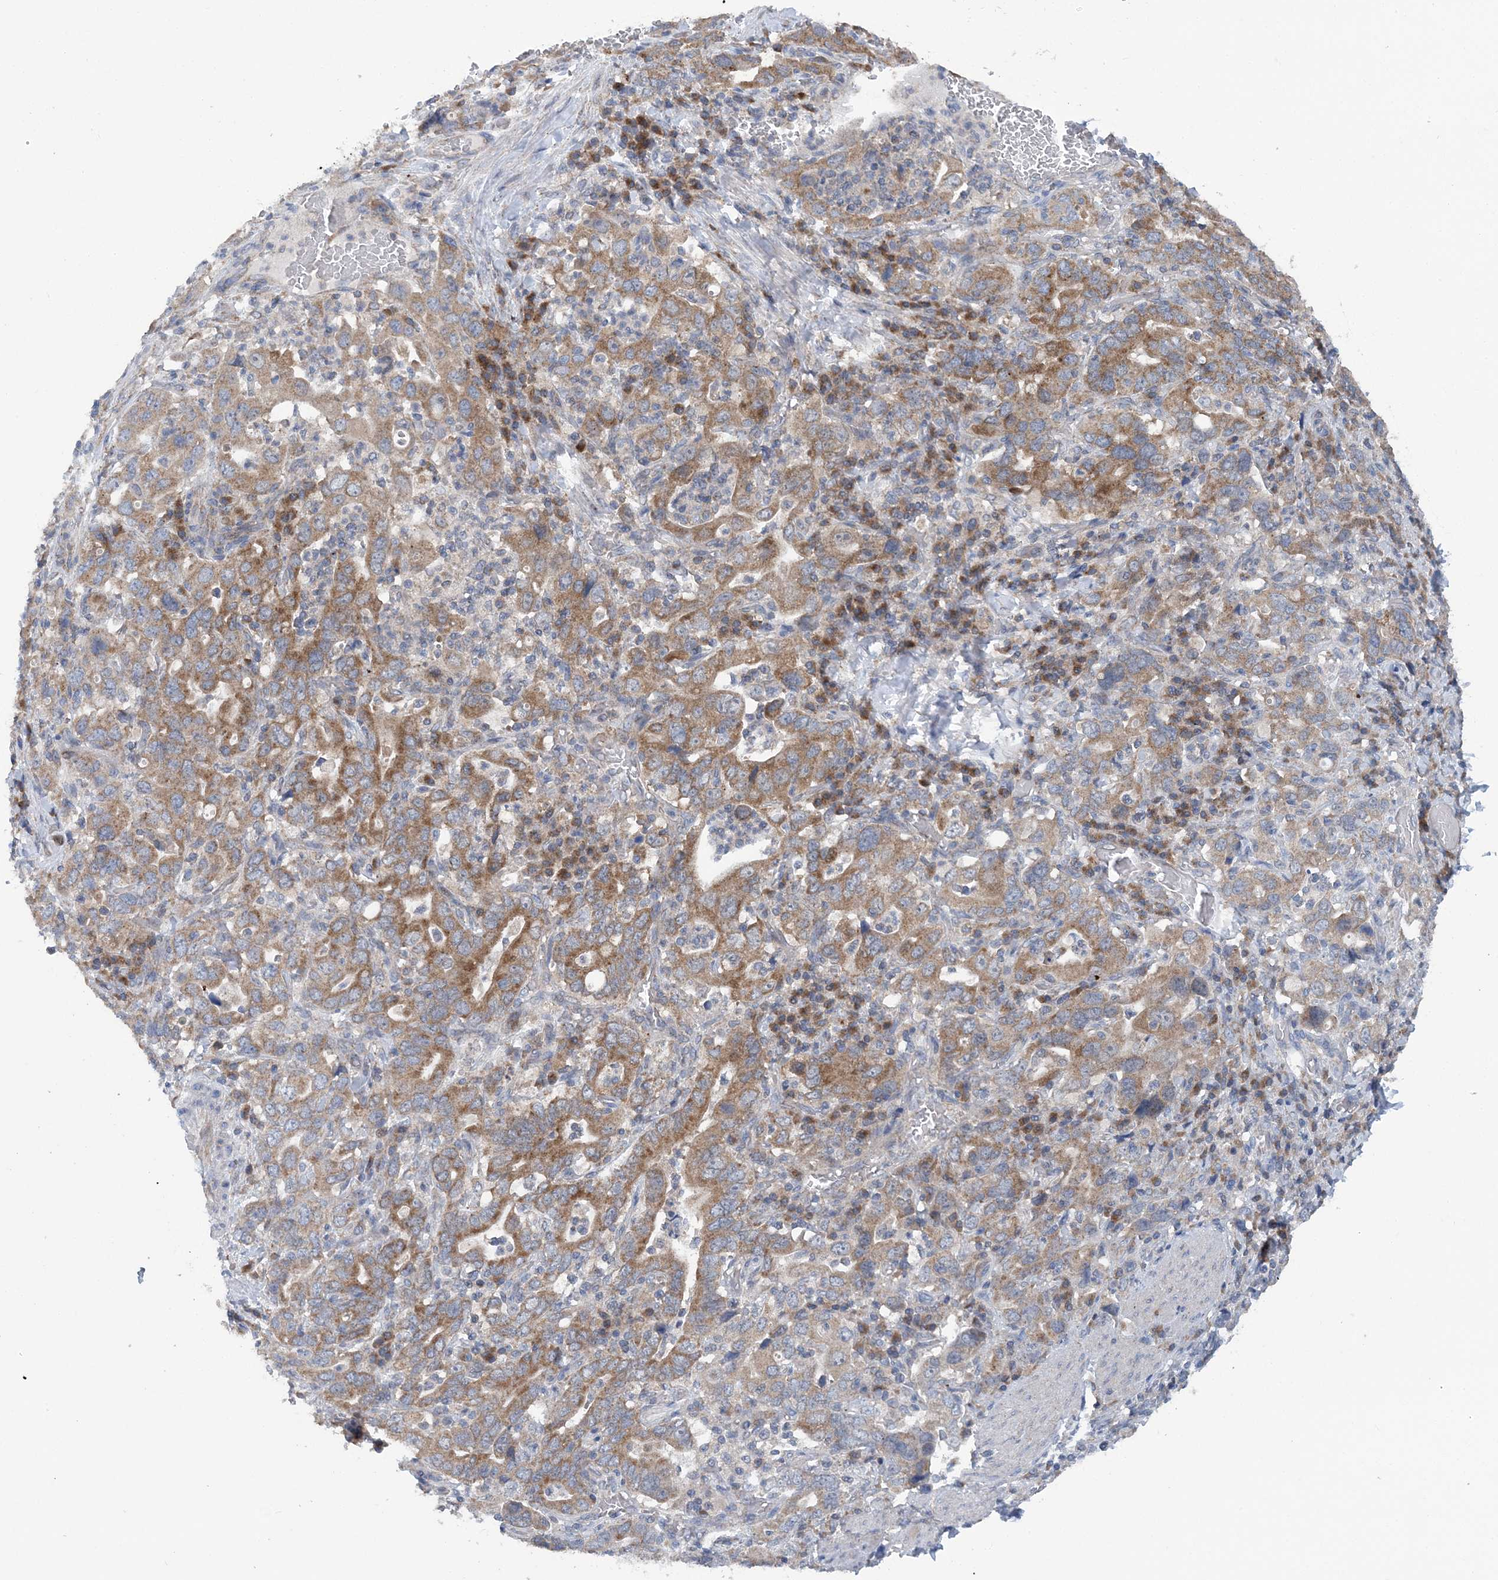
{"staining": {"intensity": "moderate", "quantity": ">75%", "location": "cytoplasmic/membranous"}, "tissue": "stomach cancer", "cell_type": "Tumor cells", "image_type": "cancer", "snomed": [{"axis": "morphology", "description": "Adenocarcinoma, NOS"}, {"axis": "topography", "description": "Stomach, upper"}], "caption": "IHC staining of stomach adenocarcinoma, which shows medium levels of moderate cytoplasmic/membranous expression in approximately >75% of tumor cells indicating moderate cytoplasmic/membranous protein expression. The staining was performed using DAB (brown) for protein detection and nuclei were counterstained in hematoxylin (blue).", "gene": "COPE", "patient": {"sex": "male", "age": 62}}